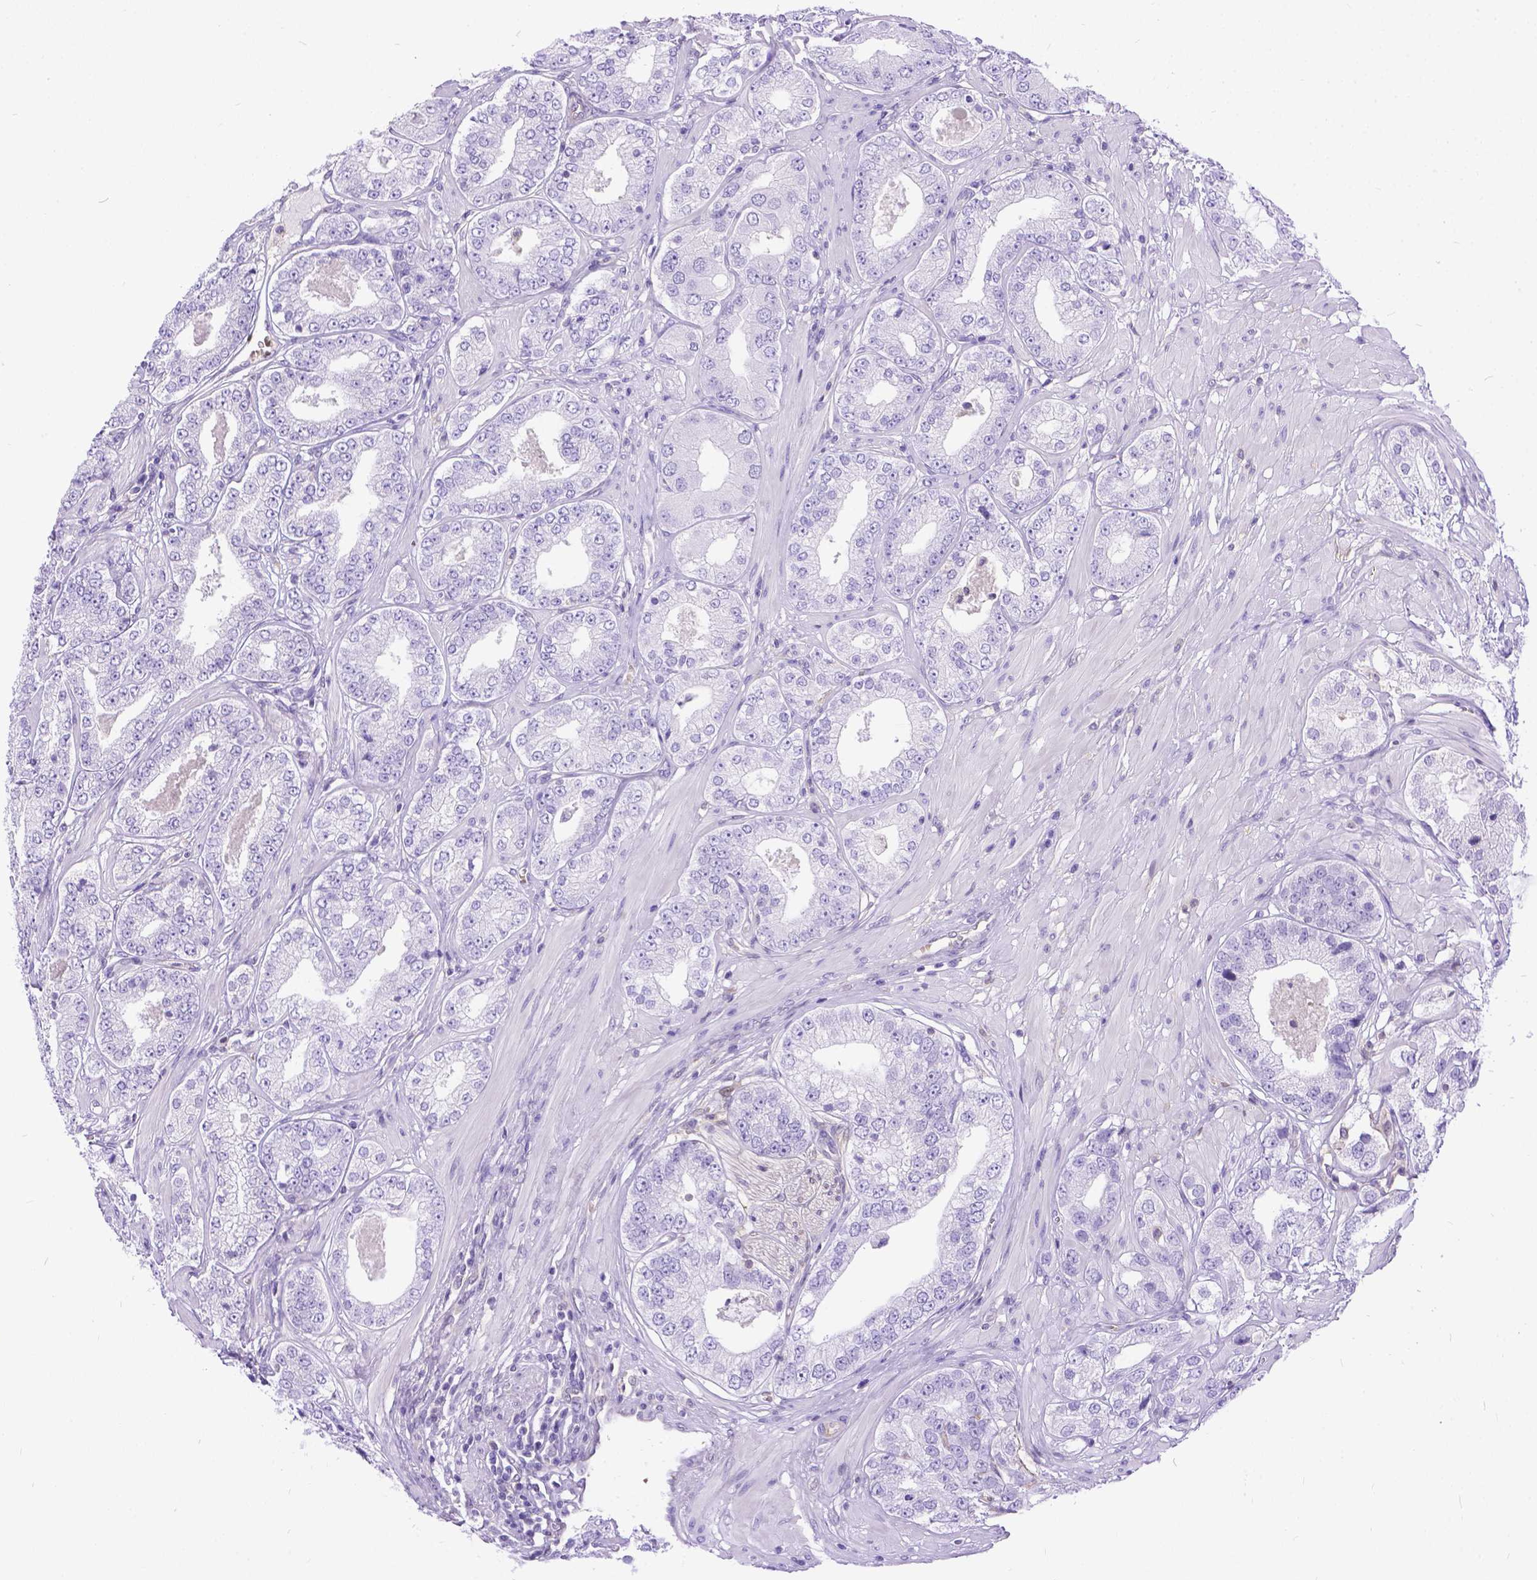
{"staining": {"intensity": "negative", "quantity": "none", "location": "none"}, "tissue": "prostate cancer", "cell_type": "Tumor cells", "image_type": "cancer", "snomed": [{"axis": "morphology", "description": "Adenocarcinoma, Low grade"}, {"axis": "topography", "description": "Prostate"}], "caption": "High power microscopy micrograph of an immunohistochemistry image of prostate cancer (adenocarcinoma (low-grade)), revealing no significant staining in tumor cells. The staining was performed using DAB to visualize the protein expression in brown, while the nuclei were stained in blue with hematoxylin (Magnification: 20x).", "gene": "TMEM169", "patient": {"sex": "male", "age": 60}}